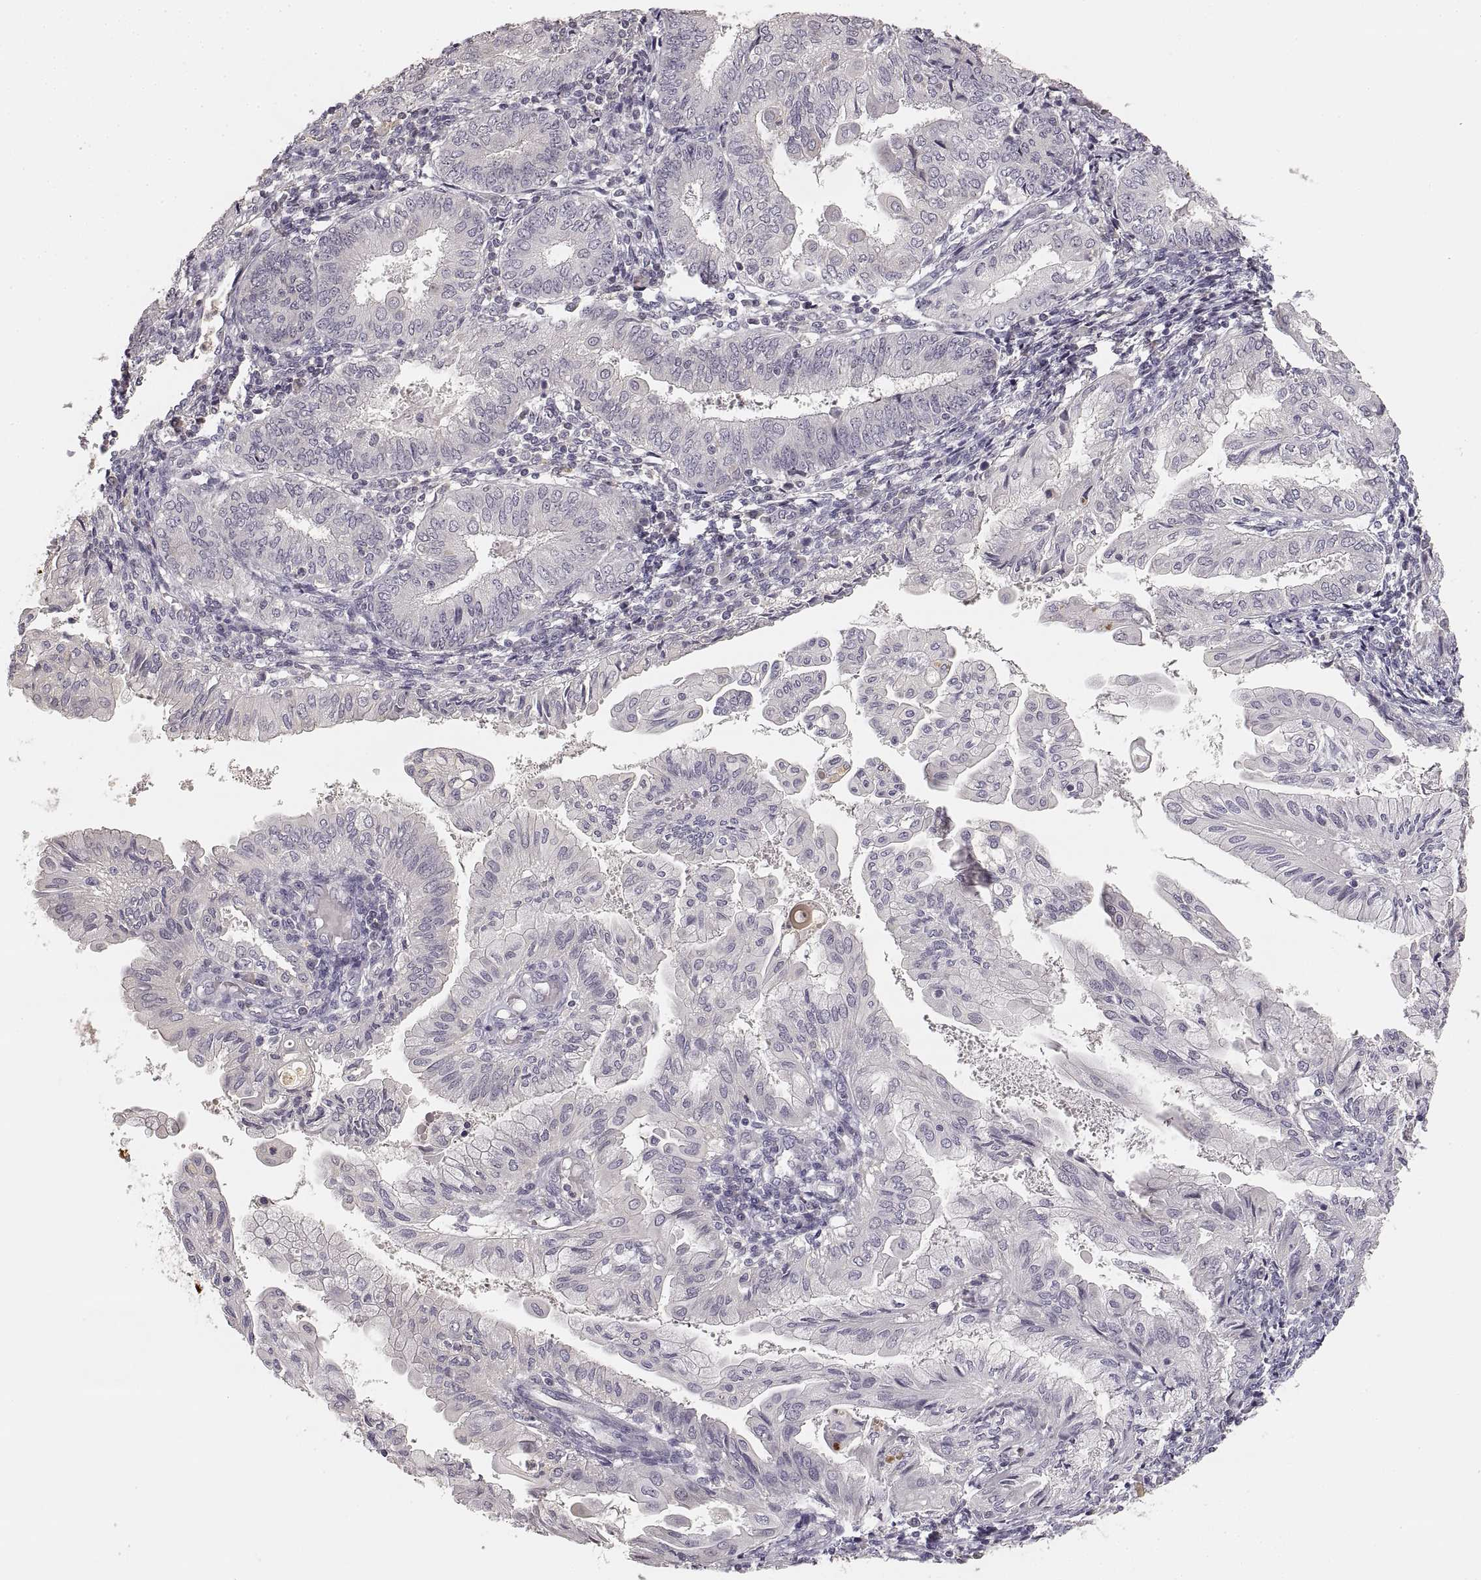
{"staining": {"intensity": "negative", "quantity": "none", "location": "none"}, "tissue": "endometrial cancer", "cell_type": "Tumor cells", "image_type": "cancer", "snomed": [{"axis": "morphology", "description": "Adenocarcinoma, NOS"}, {"axis": "topography", "description": "Endometrium"}], "caption": "High magnification brightfield microscopy of adenocarcinoma (endometrial) stained with DAB (3,3'-diaminobenzidine) (brown) and counterstained with hematoxylin (blue): tumor cells show no significant staining.", "gene": "RUNDC3A", "patient": {"sex": "female", "age": 68}}